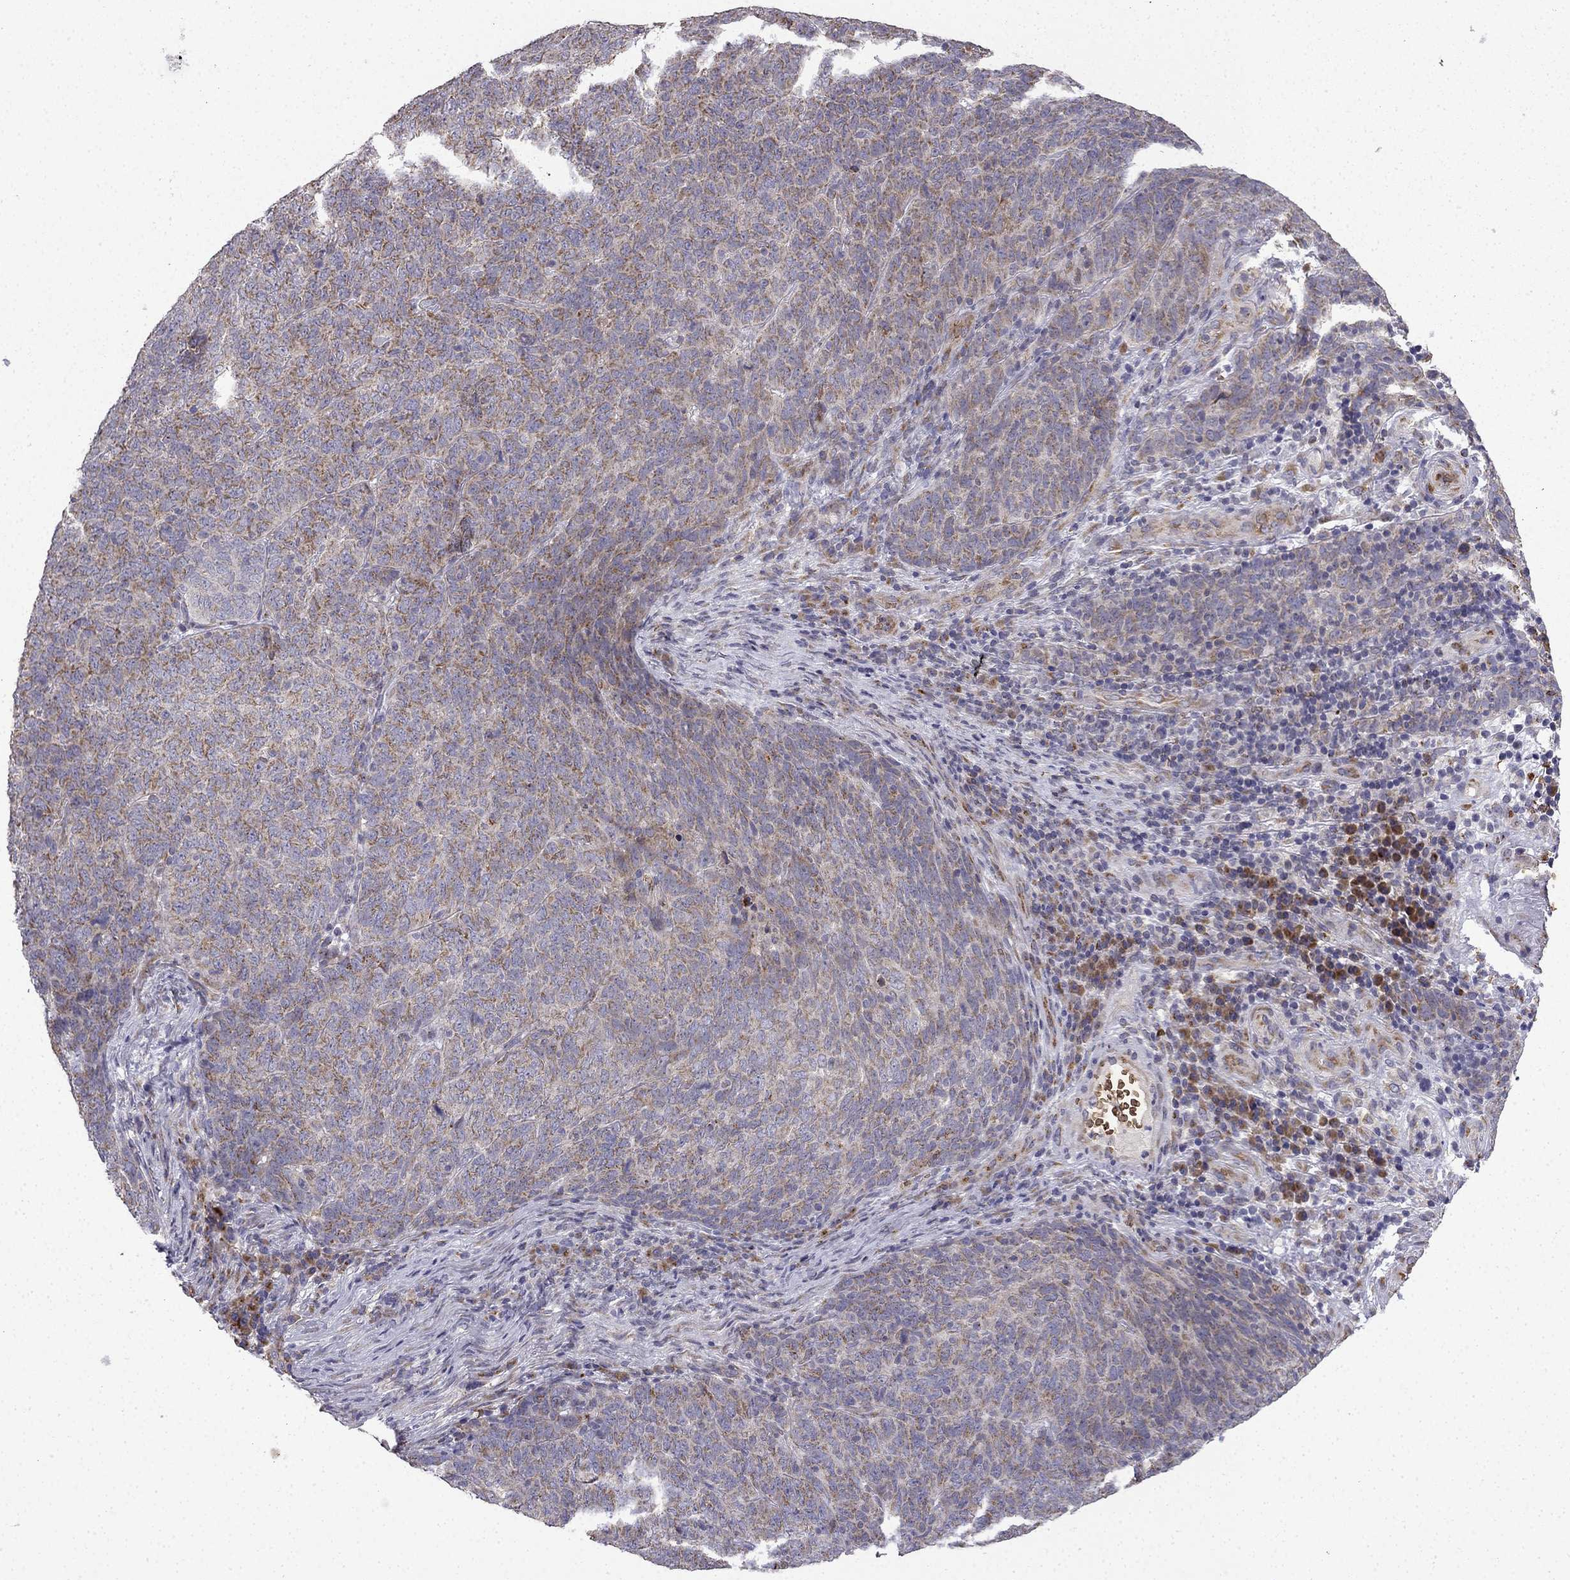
{"staining": {"intensity": "moderate", "quantity": "25%-75%", "location": "cytoplasmic/membranous"}, "tissue": "skin cancer", "cell_type": "Tumor cells", "image_type": "cancer", "snomed": [{"axis": "morphology", "description": "Squamous cell carcinoma, NOS"}, {"axis": "topography", "description": "Skin"}, {"axis": "topography", "description": "Anal"}], "caption": "Squamous cell carcinoma (skin) tissue shows moderate cytoplasmic/membranous staining in approximately 25%-75% of tumor cells", "gene": "B4GALT7", "patient": {"sex": "female", "age": 51}}